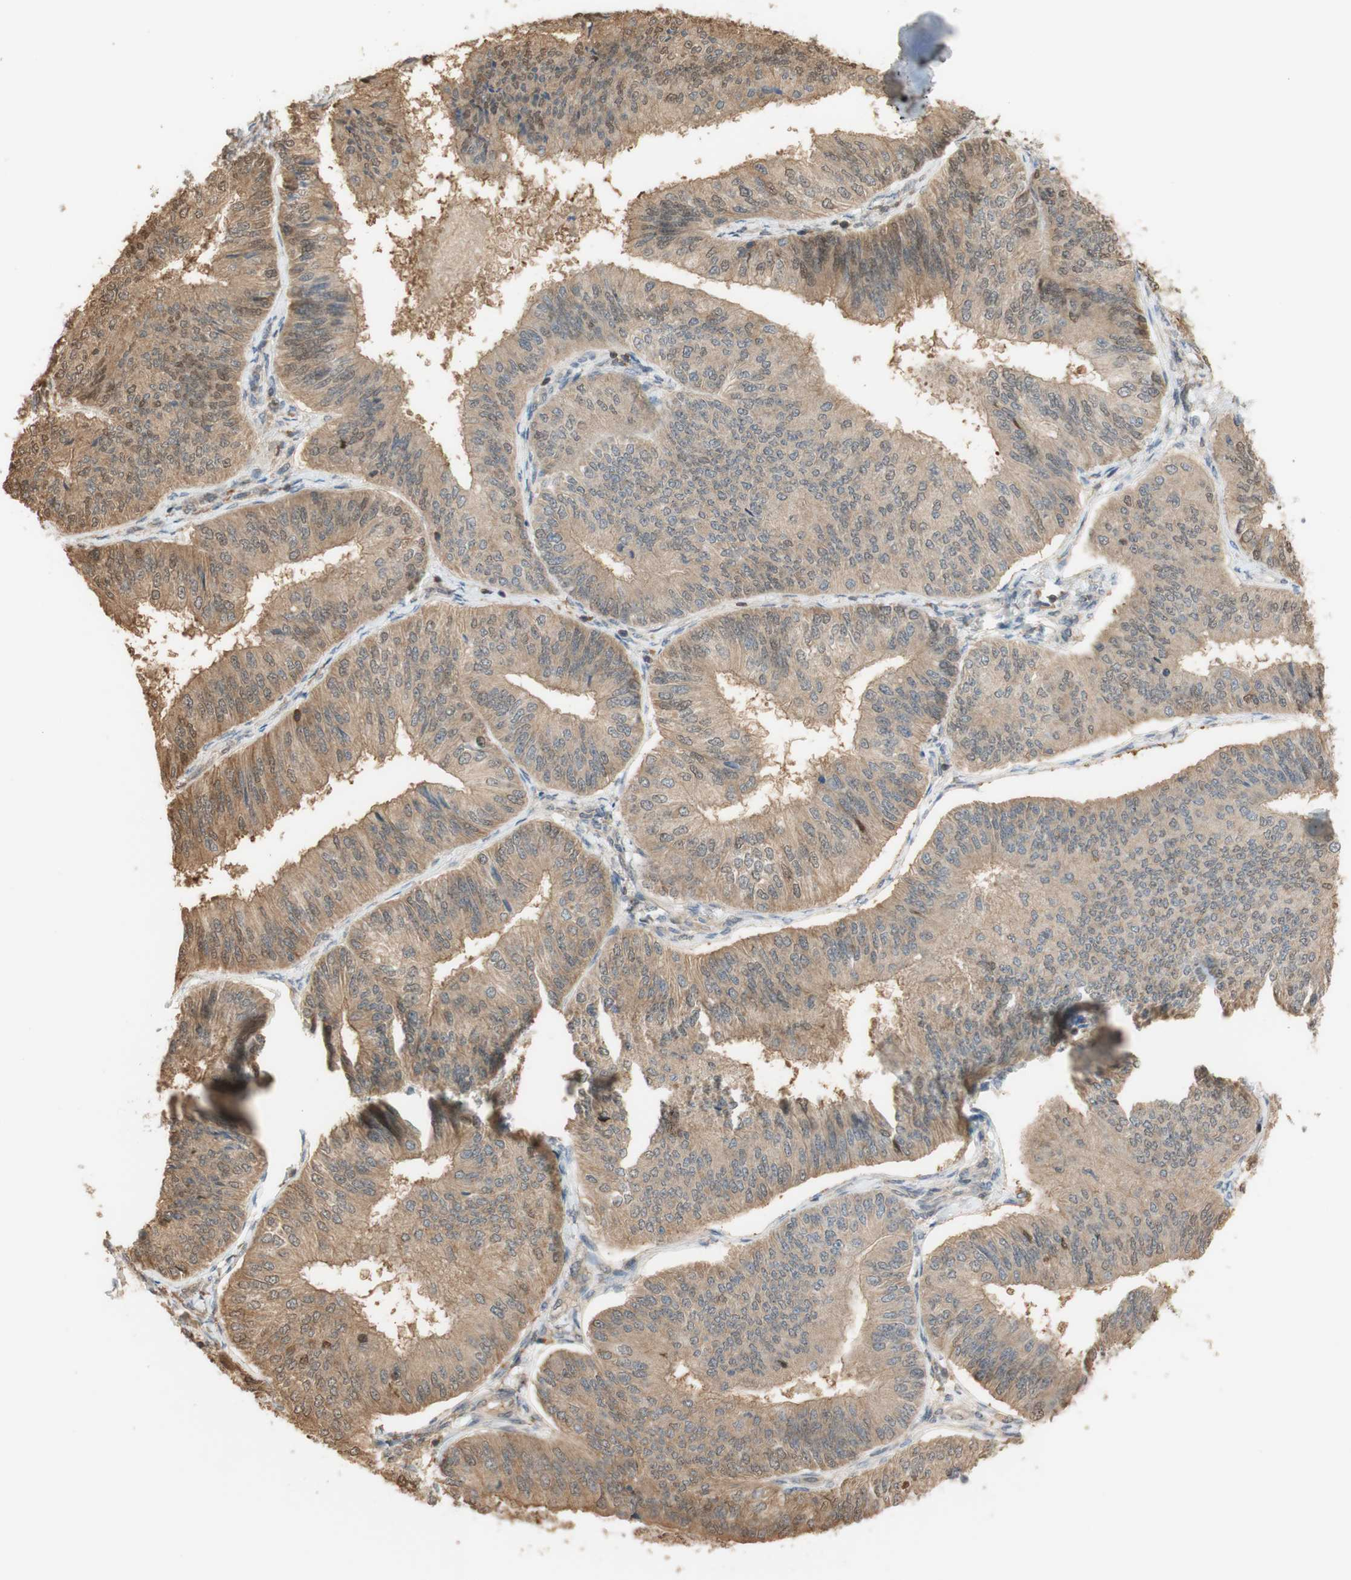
{"staining": {"intensity": "moderate", "quantity": ">75%", "location": "cytoplasmic/membranous,nuclear"}, "tissue": "endometrial cancer", "cell_type": "Tumor cells", "image_type": "cancer", "snomed": [{"axis": "morphology", "description": "Adenocarcinoma, NOS"}, {"axis": "topography", "description": "Endometrium"}], "caption": "A medium amount of moderate cytoplasmic/membranous and nuclear expression is identified in approximately >75% of tumor cells in endometrial cancer tissue. (Brightfield microscopy of DAB IHC at high magnification).", "gene": "NAP1L4", "patient": {"sex": "female", "age": 58}}